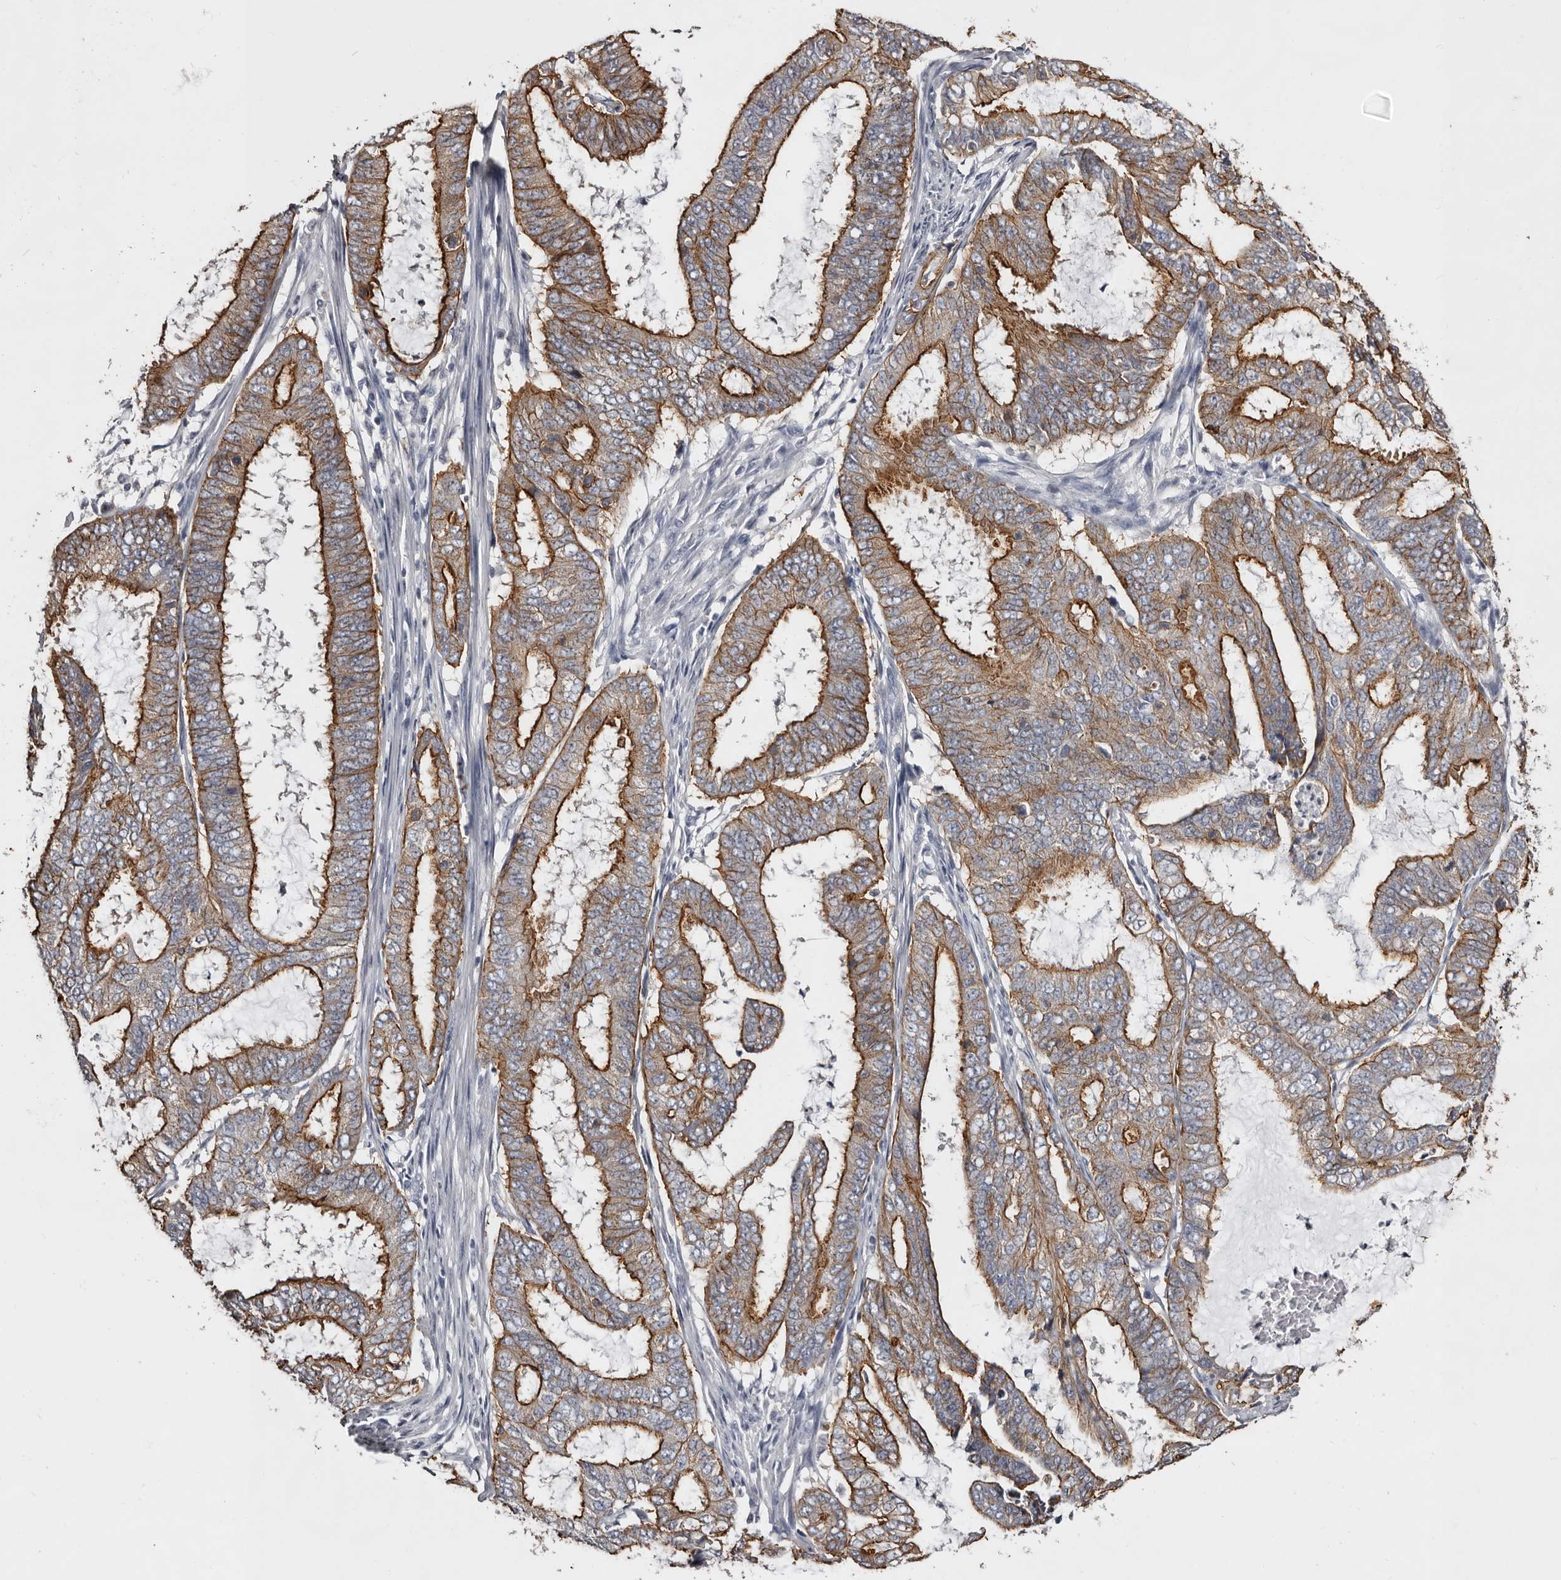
{"staining": {"intensity": "strong", "quantity": ">75%", "location": "cytoplasmic/membranous"}, "tissue": "endometrial cancer", "cell_type": "Tumor cells", "image_type": "cancer", "snomed": [{"axis": "morphology", "description": "Adenocarcinoma, NOS"}, {"axis": "topography", "description": "Endometrium"}], "caption": "Strong cytoplasmic/membranous staining is appreciated in approximately >75% of tumor cells in adenocarcinoma (endometrial).", "gene": "LAD1", "patient": {"sex": "female", "age": 51}}